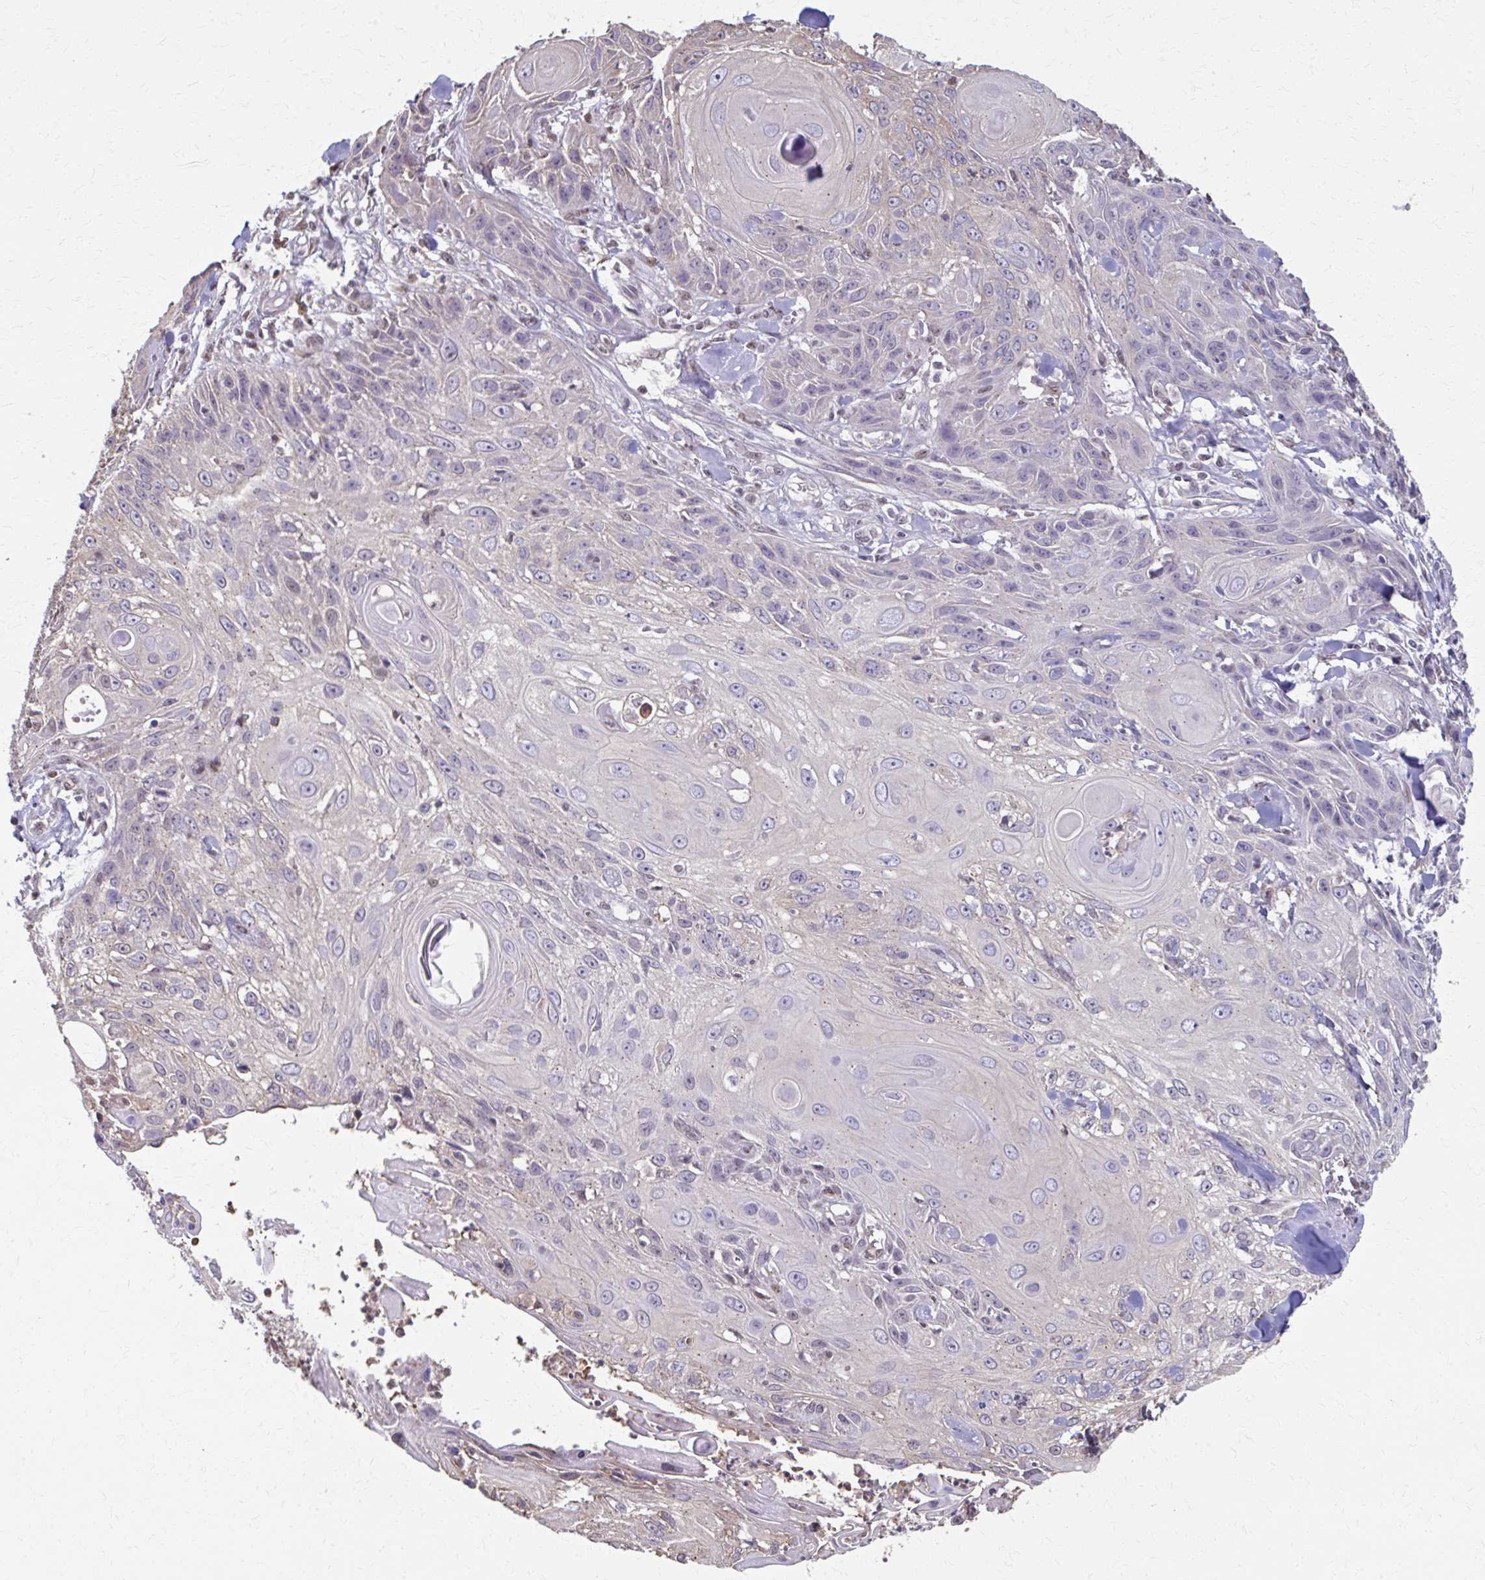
{"staining": {"intensity": "negative", "quantity": "none", "location": "none"}, "tissue": "skin cancer", "cell_type": "Tumor cells", "image_type": "cancer", "snomed": [{"axis": "morphology", "description": "Squamous cell carcinoma, NOS"}, {"axis": "topography", "description": "Skin"}, {"axis": "topography", "description": "Vulva"}], "caption": "Squamous cell carcinoma (skin) stained for a protein using immunohistochemistry reveals no expression tumor cells.", "gene": "ING4", "patient": {"sex": "female", "age": 83}}